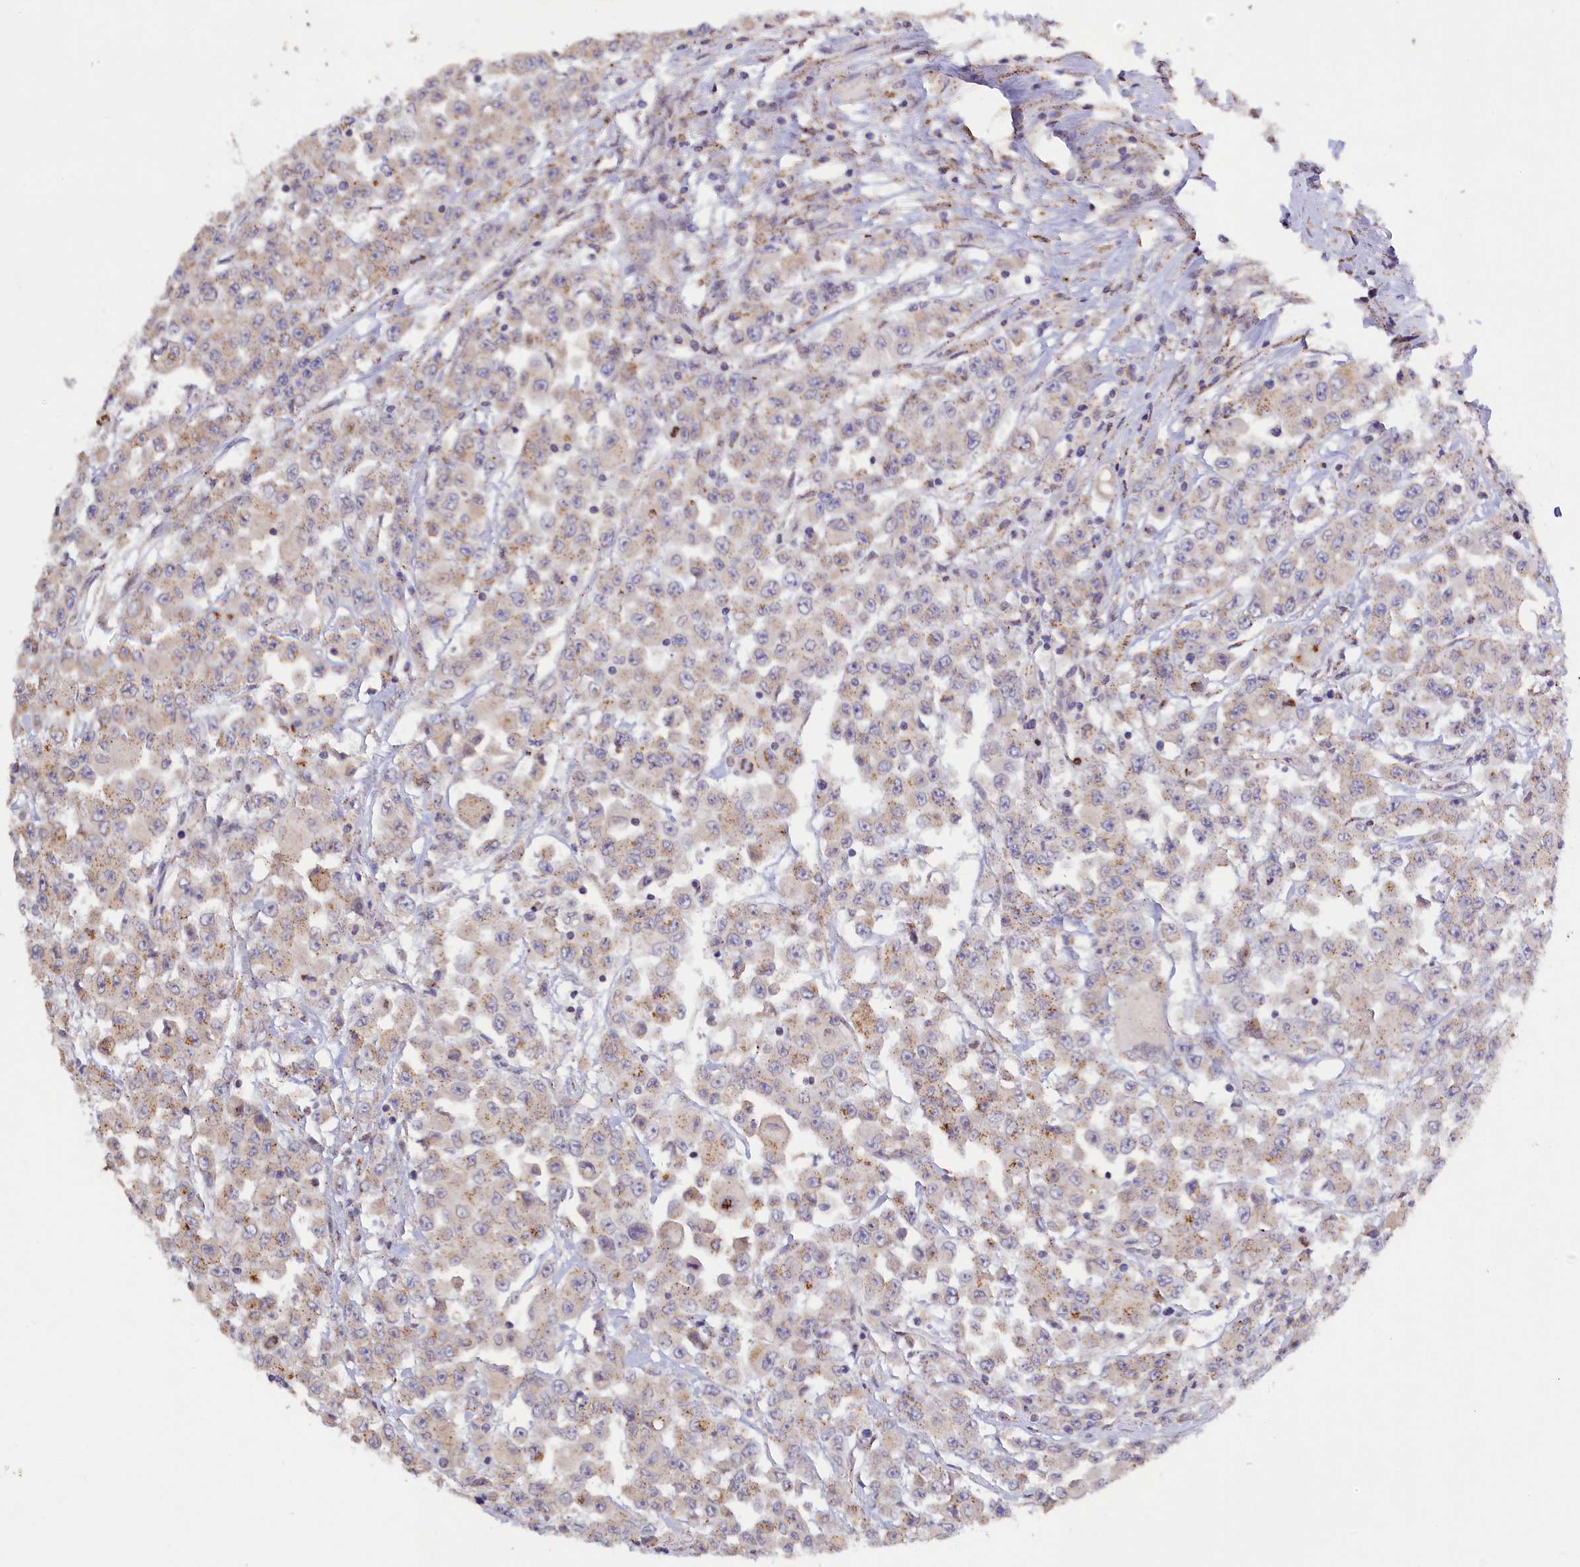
{"staining": {"intensity": "weak", "quantity": "<25%", "location": "cytoplasmic/membranous"}, "tissue": "colorectal cancer", "cell_type": "Tumor cells", "image_type": "cancer", "snomed": [{"axis": "morphology", "description": "Adenocarcinoma, NOS"}, {"axis": "topography", "description": "Colon"}], "caption": "Image shows no protein staining in tumor cells of colorectal adenocarcinoma tissue.", "gene": "HYKK", "patient": {"sex": "male", "age": 51}}